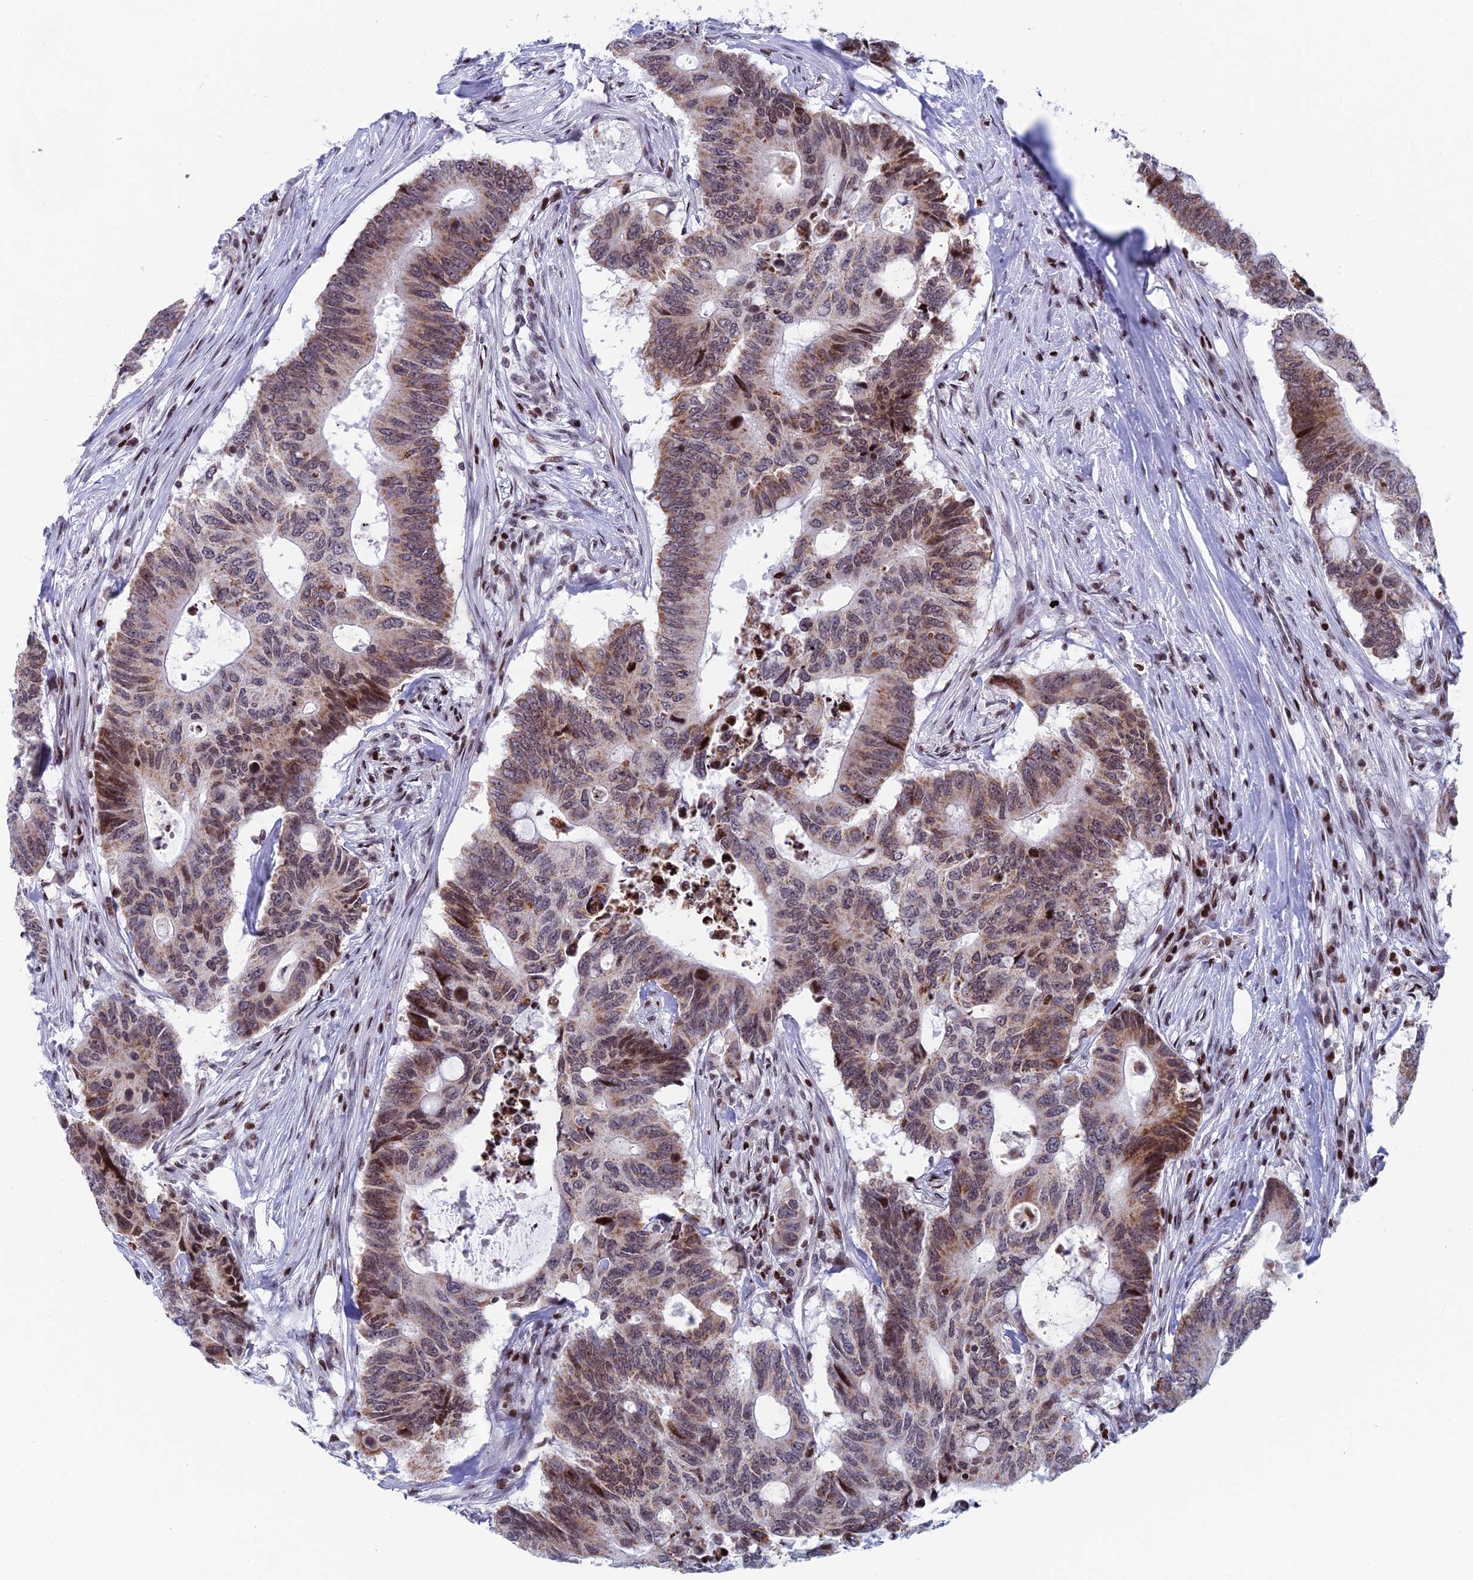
{"staining": {"intensity": "moderate", "quantity": ">75%", "location": "cytoplasmic/membranous,nuclear"}, "tissue": "colorectal cancer", "cell_type": "Tumor cells", "image_type": "cancer", "snomed": [{"axis": "morphology", "description": "Adenocarcinoma, NOS"}, {"axis": "topography", "description": "Colon"}], "caption": "Approximately >75% of tumor cells in human colorectal adenocarcinoma show moderate cytoplasmic/membranous and nuclear protein expression as visualized by brown immunohistochemical staining.", "gene": "AFF3", "patient": {"sex": "male", "age": 71}}